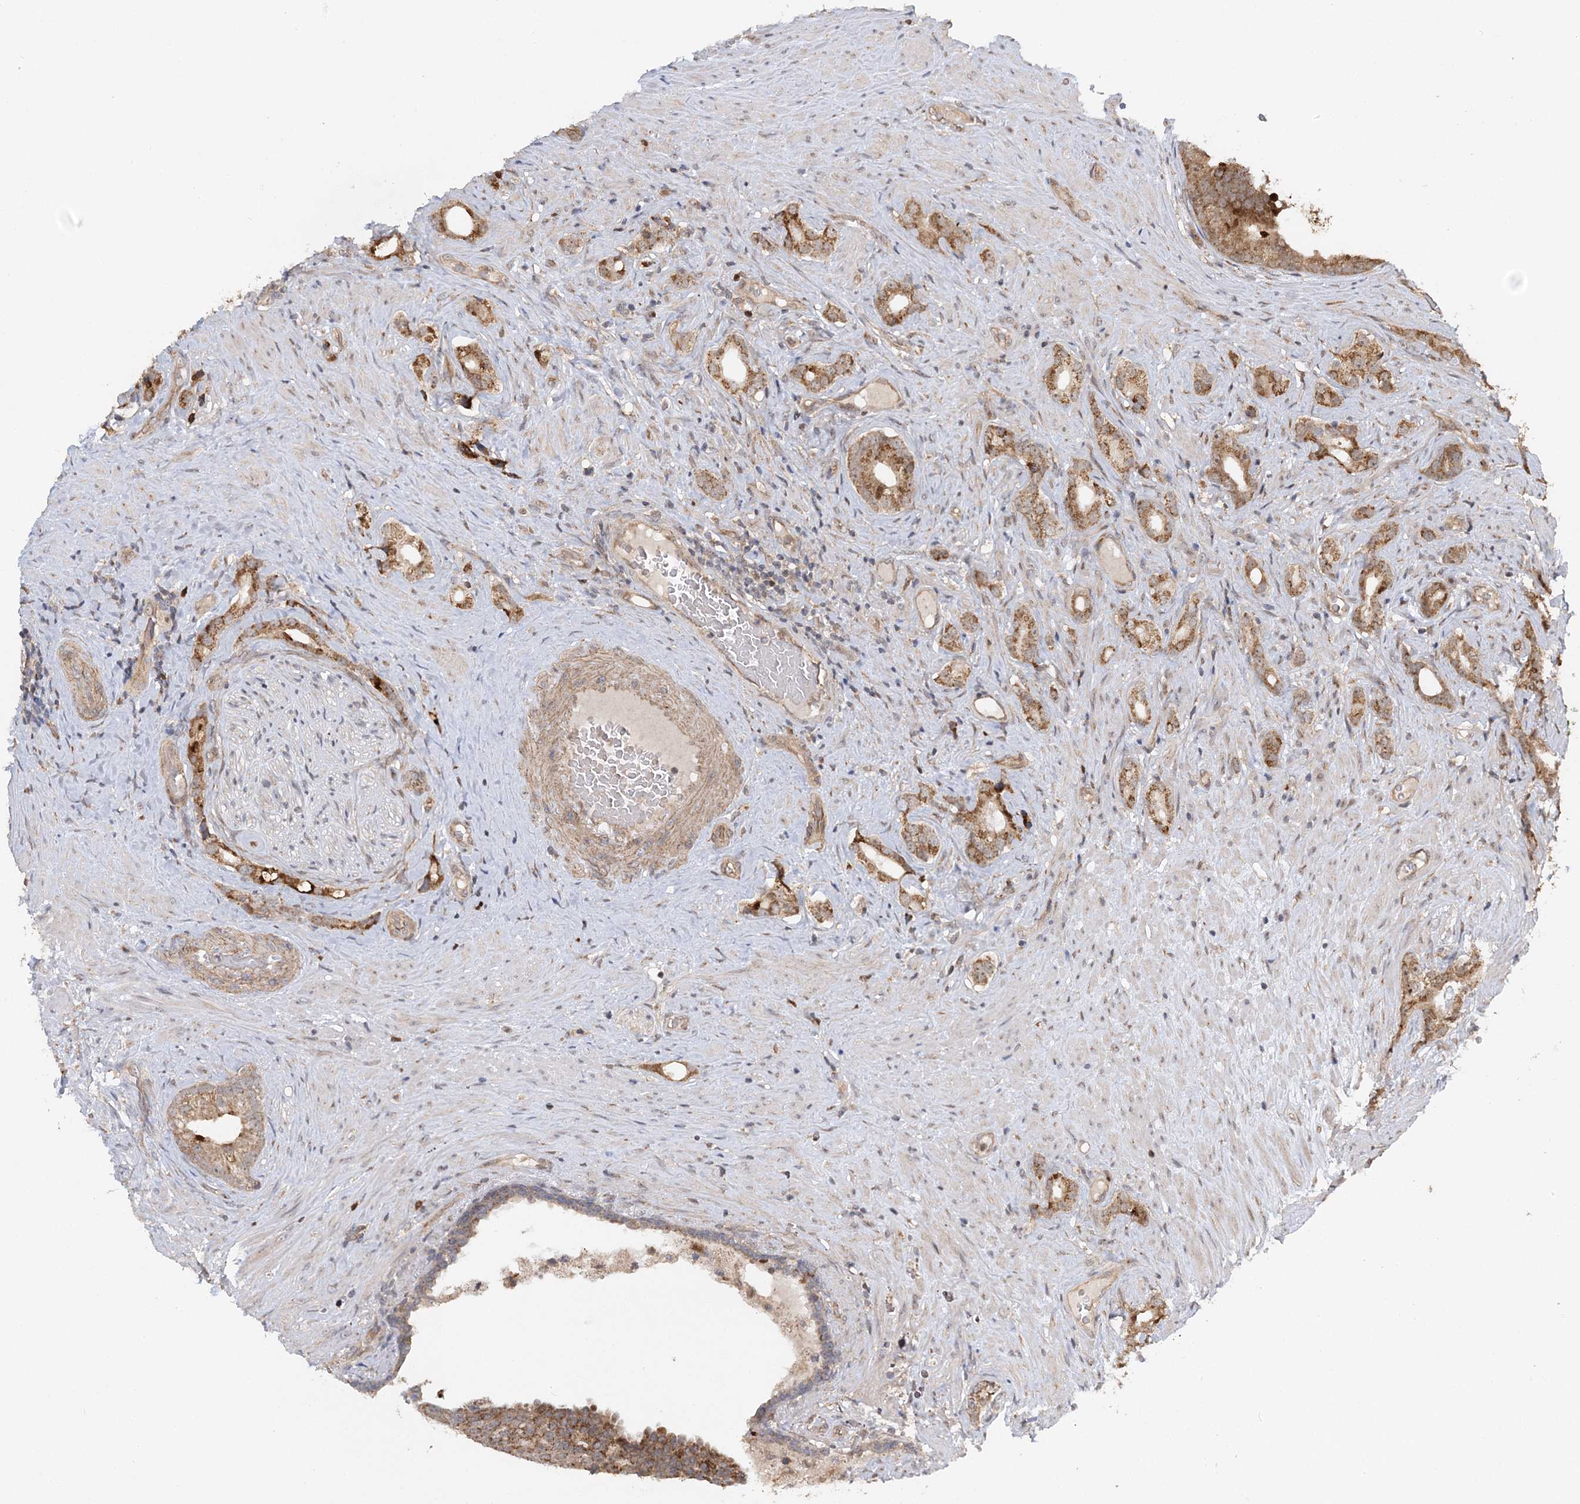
{"staining": {"intensity": "strong", "quantity": ">75%", "location": "cytoplasmic/membranous"}, "tissue": "prostate cancer", "cell_type": "Tumor cells", "image_type": "cancer", "snomed": [{"axis": "morphology", "description": "Adenocarcinoma, Low grade"}, {"axis": "topography", "description": "Prostate"}], "caption": "This image displays immunohistochemistry (IHC) staining of human adenocarcinoma (low-grade) (prostate), with high strong cytoplasmic/membranous staining in about >75% of tumor cells.", "gene": "KIF4A", "patient": {"sex": "male", "age": 71}}